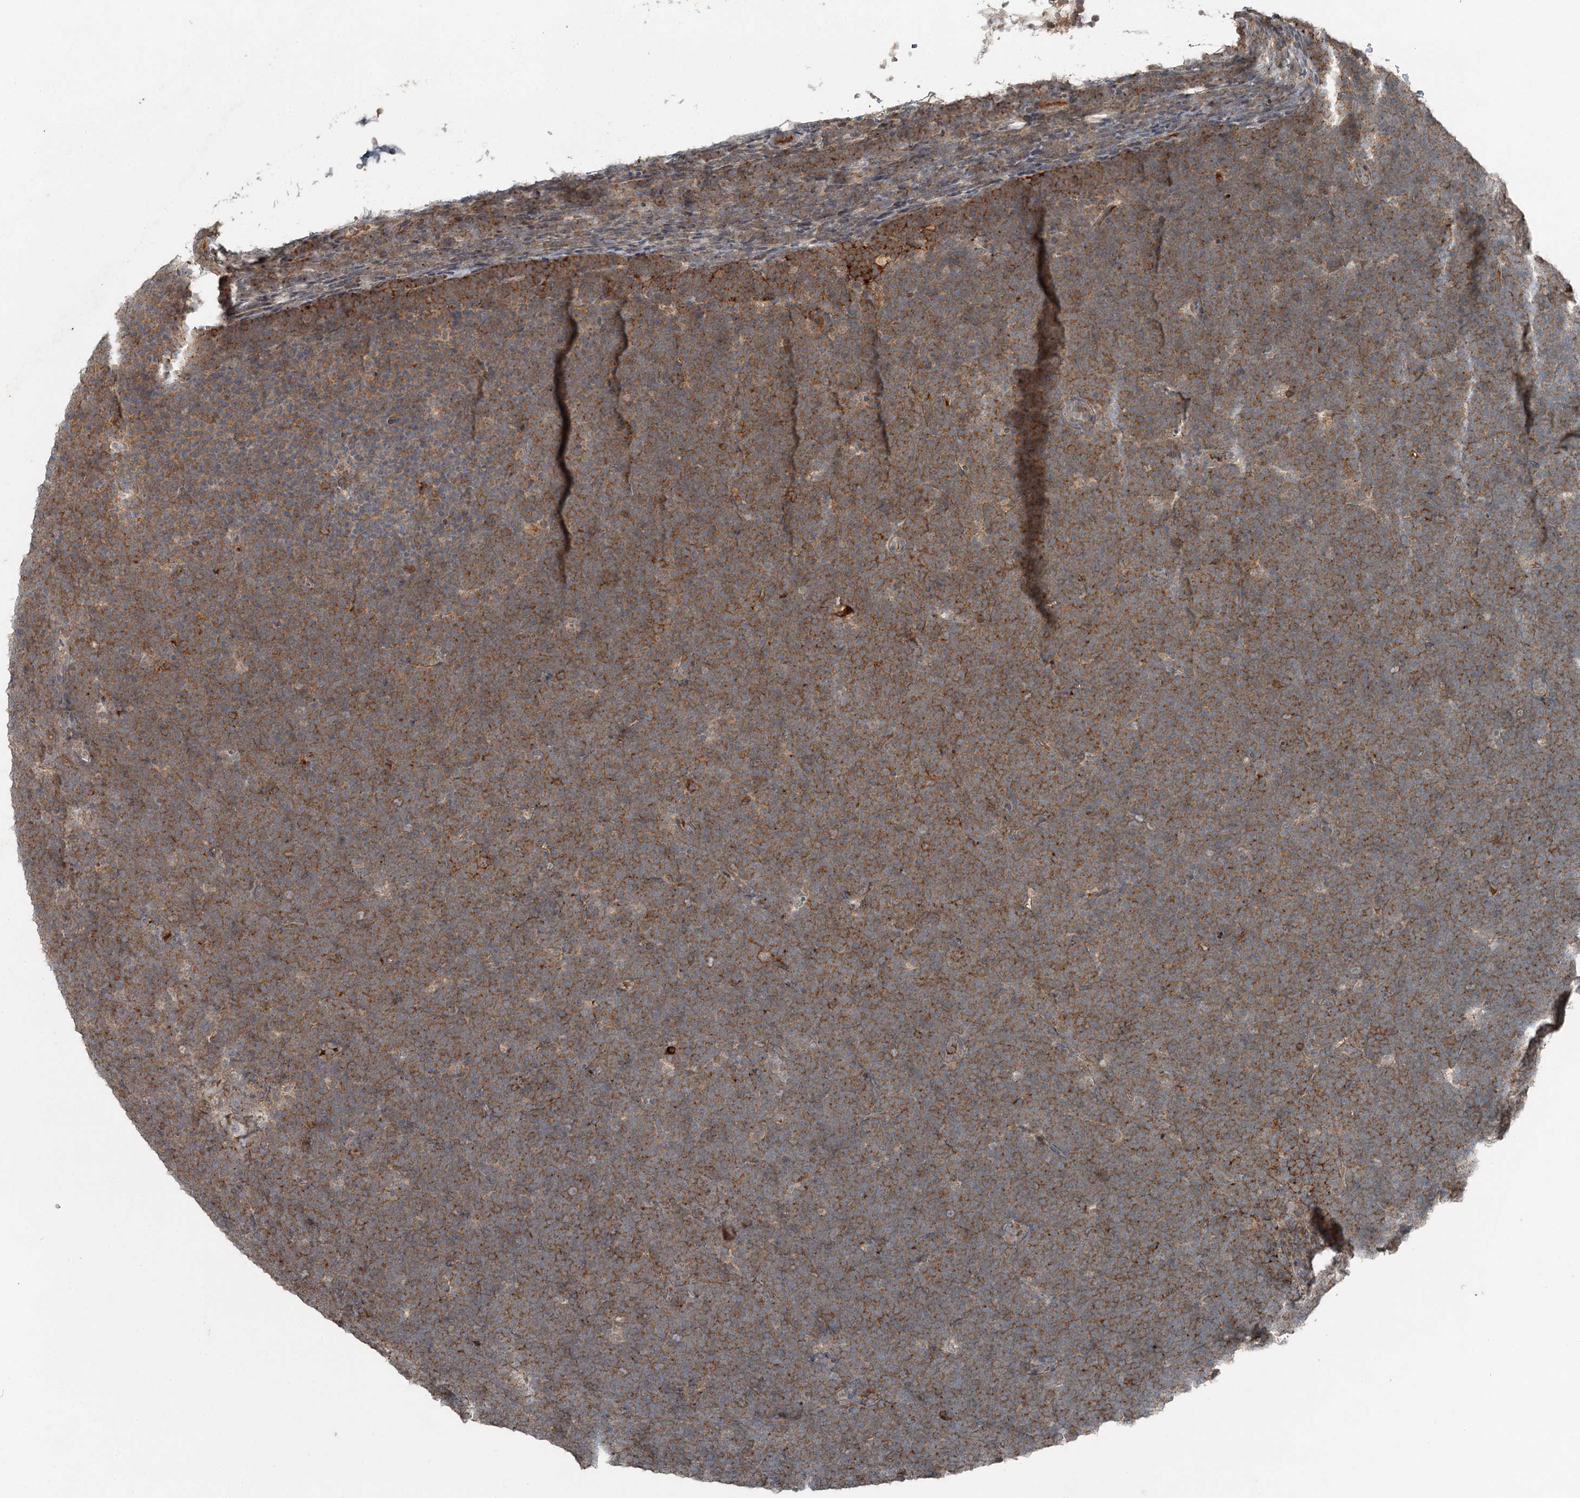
{"staining": {"intensity": "moderate", "quantity": ">75%", "location": "cytoplasmic/membranous"}, "tissue": "lymphoma", "cell_type": "Tumor cells", "image_type": "cancer", "snomed": [{"axis": "morphology", "description": "Malignant lymphoma, non-Hodgkin's type, High grade"}, {"axis": "topography", "description": "Lymph node"}], "caption": "Approximately >75% of tumor cells in human lymphoma reveal moderate cytoplasmic/membranous protein expression as visualized by brown immunohistochemical staining.", "gene": "SLC39A8", "patient": {"sex": "male", "age": 13}}